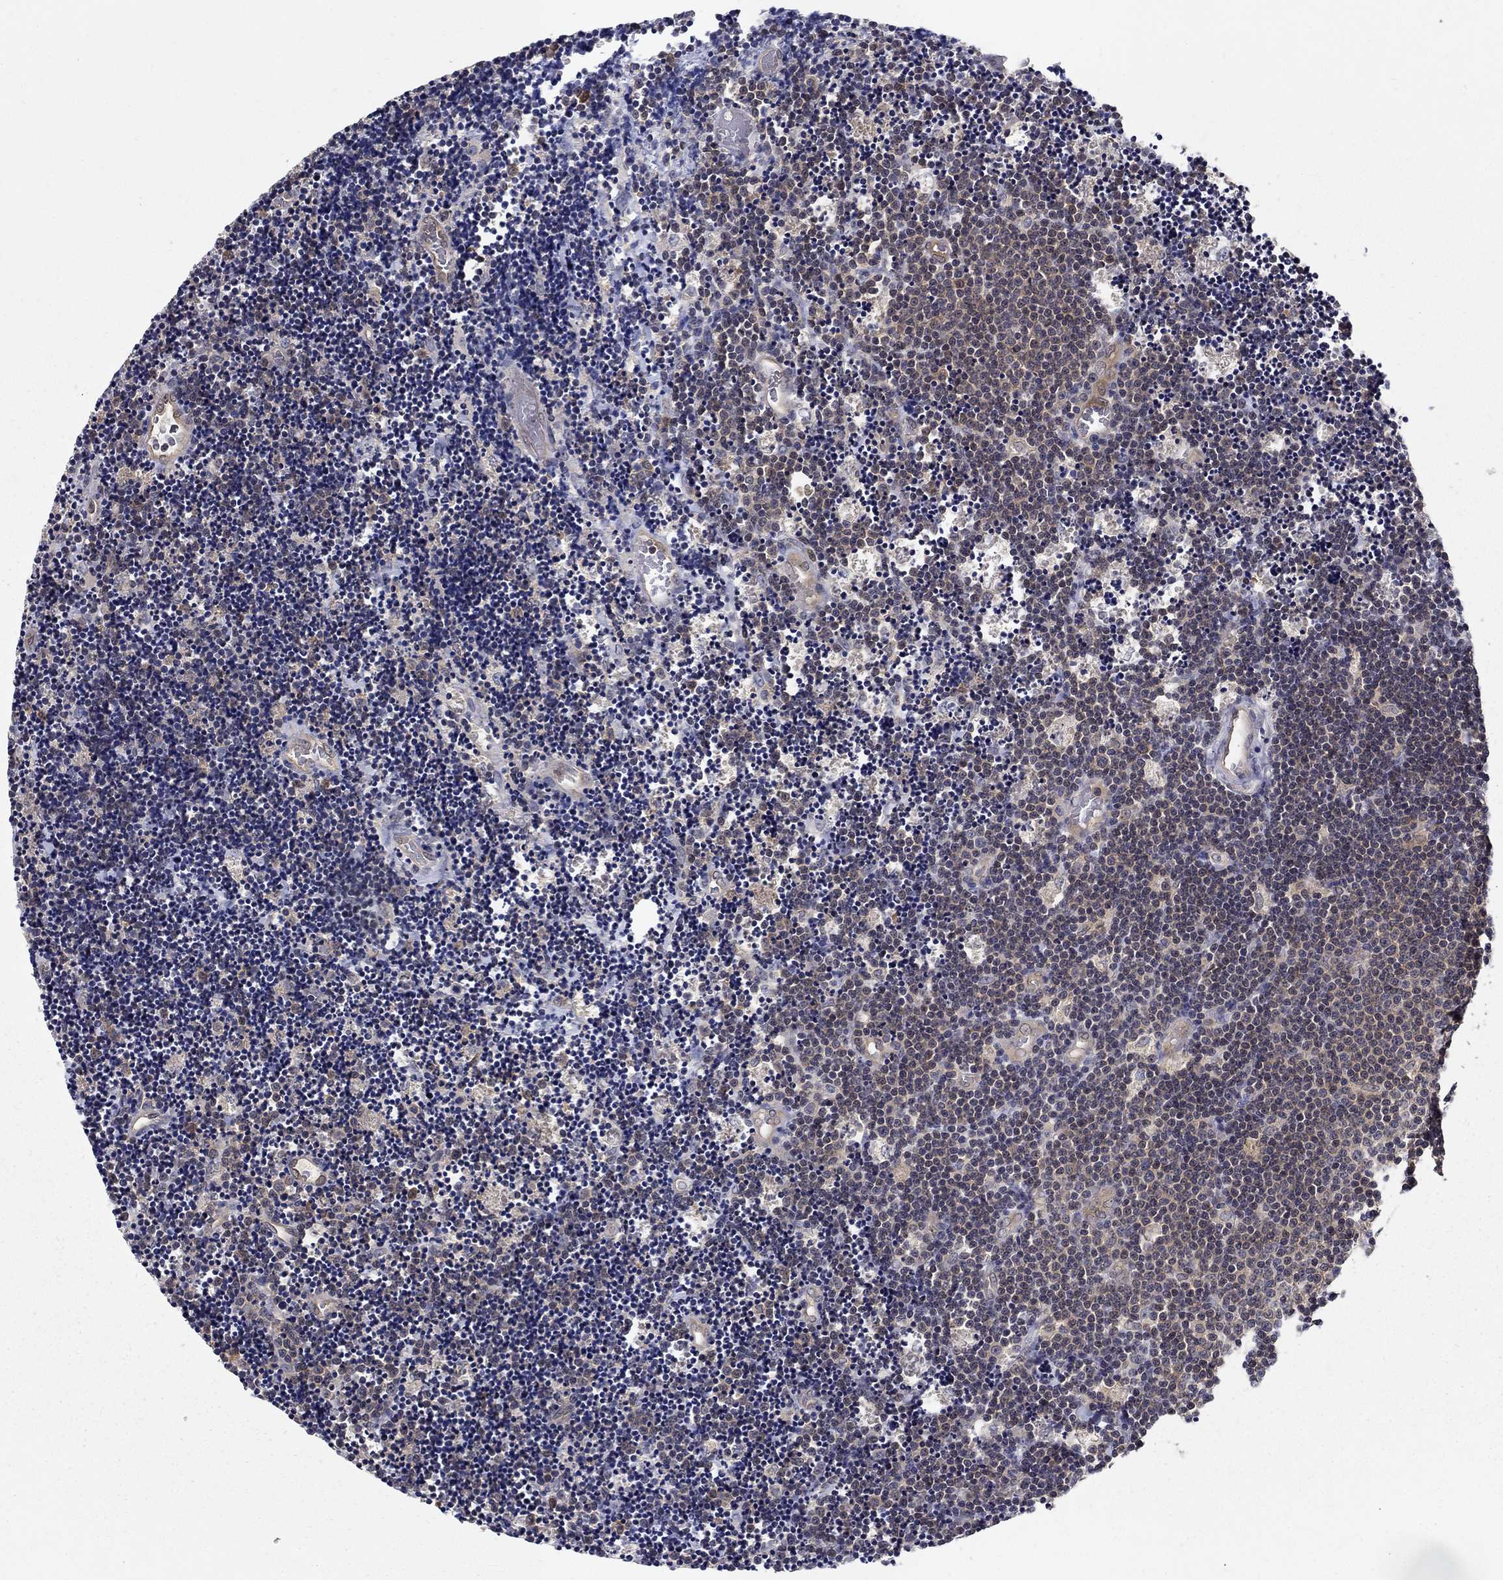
{"staining": {"intensity": "negative", "quantity": "none", "location": "none"}, "tissue": "lymphoma", "cell_type": "Tumor cells", "image_type": "cancer", "snomed": [{"axis": "morphology", "description": "Malignant lymphoma, non-Hodgkin's type, Low grade"}, {"axis": "topography", "description": "Brain"}], "caption": "Malignant lymphoma, non-Hodgkin's type (low-grade) was stained to show a protein in brown. There is no significant staining in tumor cells. The staining was performed using DAB to visualize the protein expression in brown, while the nuclei were stained in blue with hematoxylin (Magnification: 20x).", "gene": "GLTP", "patient": {"sex": "female", "age": 66}}